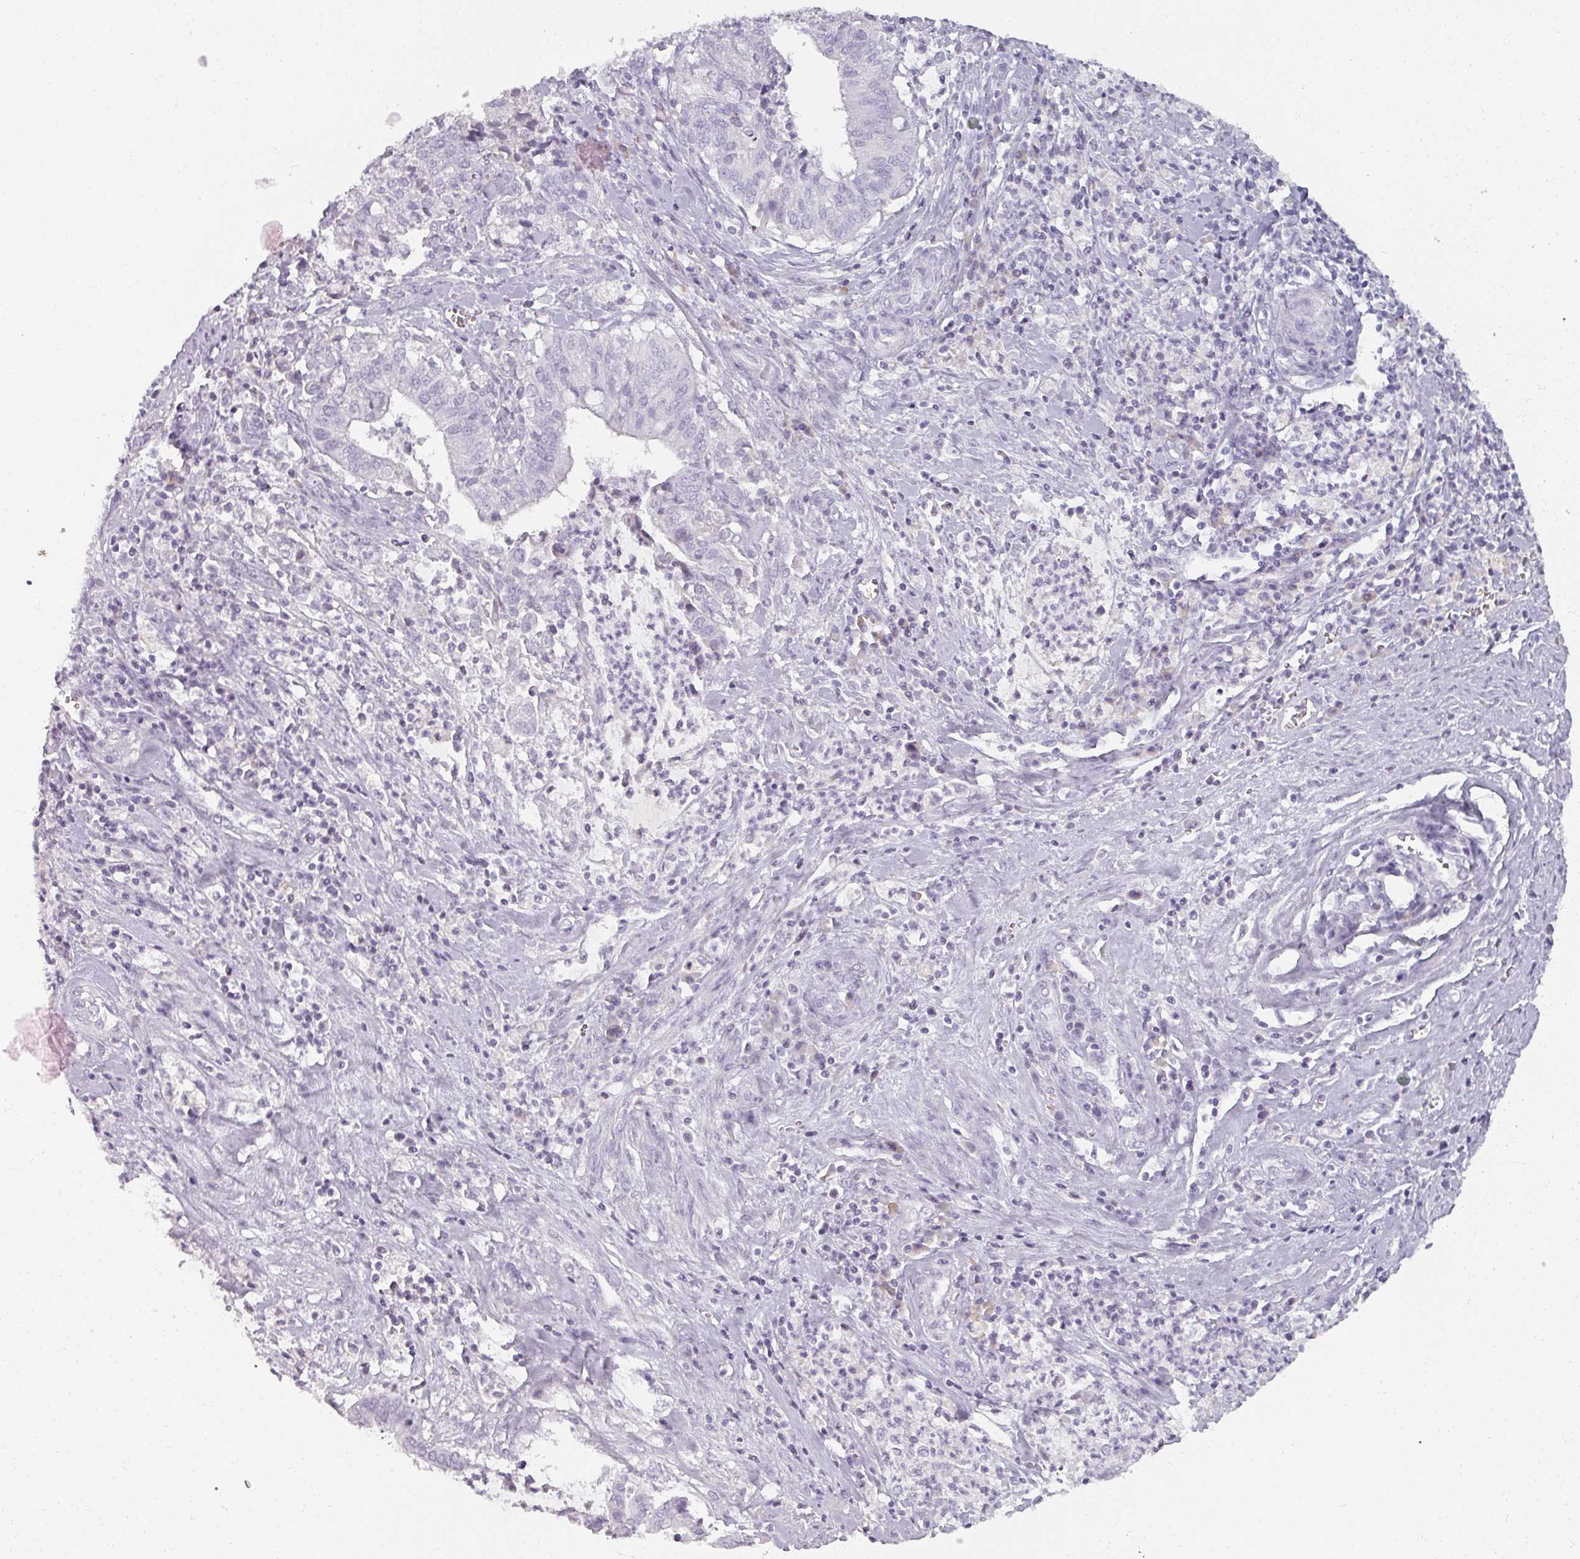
{"staining": {"intensity": "negative", "quantity": "none", "location": "none"}, "tissue": "cervical cancer", "cell_type": "Tumor cells", "image_type": "cancer", "snomed": [{"axis": "morphology", "description": "Adenocarcinoma, NOS"}, {"axis": "topography", "description": "Cervix"}], "caption": "A high-resolution image shows immunohistochemistry staining of cervical adenocarcinoma, which shows no significant positivity in tumor cells. (Brightfield microscopy of DAB IHC at high magnification).", "gene": "REG3G", "patient": {"sex": "female", "age": 44}}